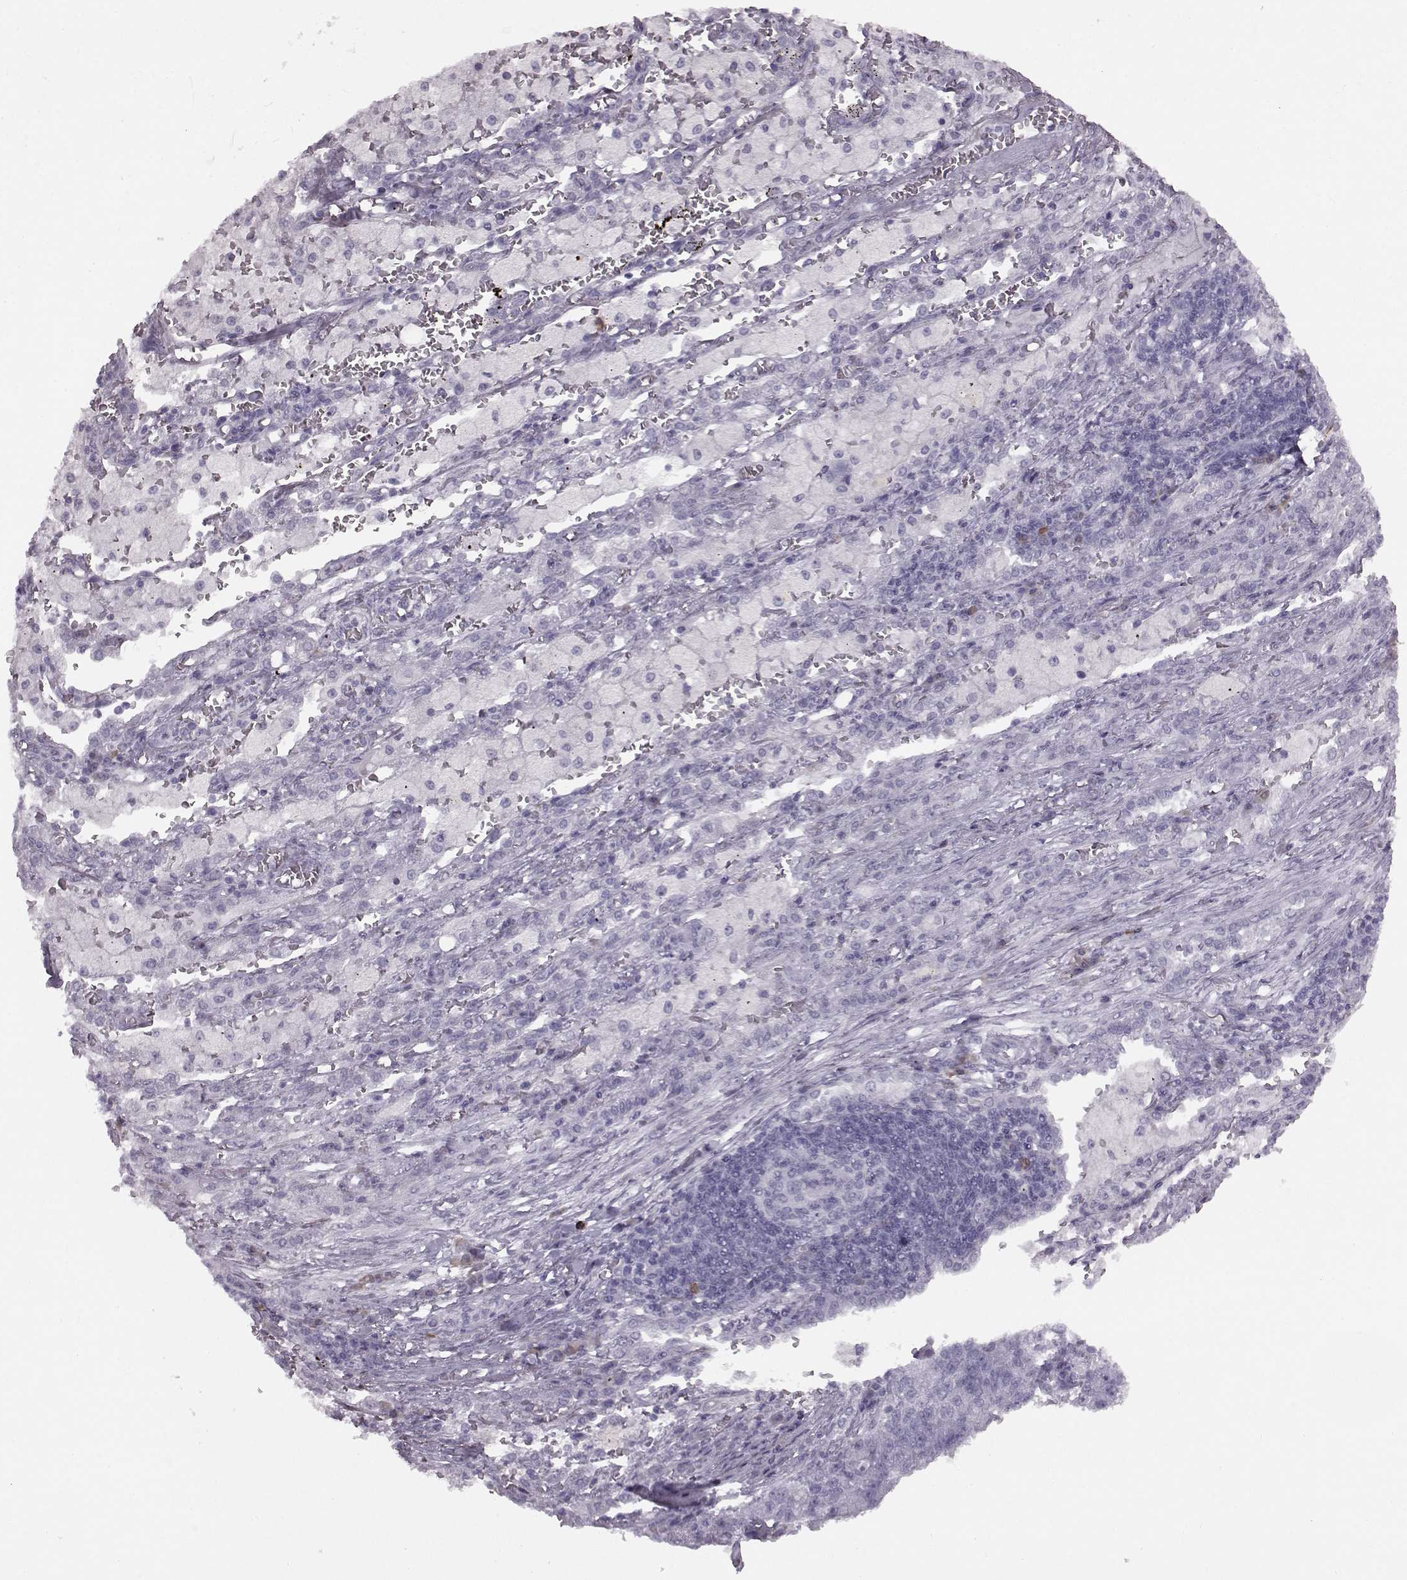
{"staining": {"intensity": "negative", "quantity": "none", "location": "none"}, "tissue": "lung cancer", "cell_type": "Tumor cells", "image_type": "cancer", "snomed": [{"axis": "morphology", "description": "Adenocarcinoma, NOS"}, {"axis": "topography", "description": "Lung"}], "caption": "The micrograph demonstrates no significant expression in tumor cells of lung cancer (adenocarcinoma).", "gene": "JSRP1", "patient": {"sex": "male", "age": 57}}